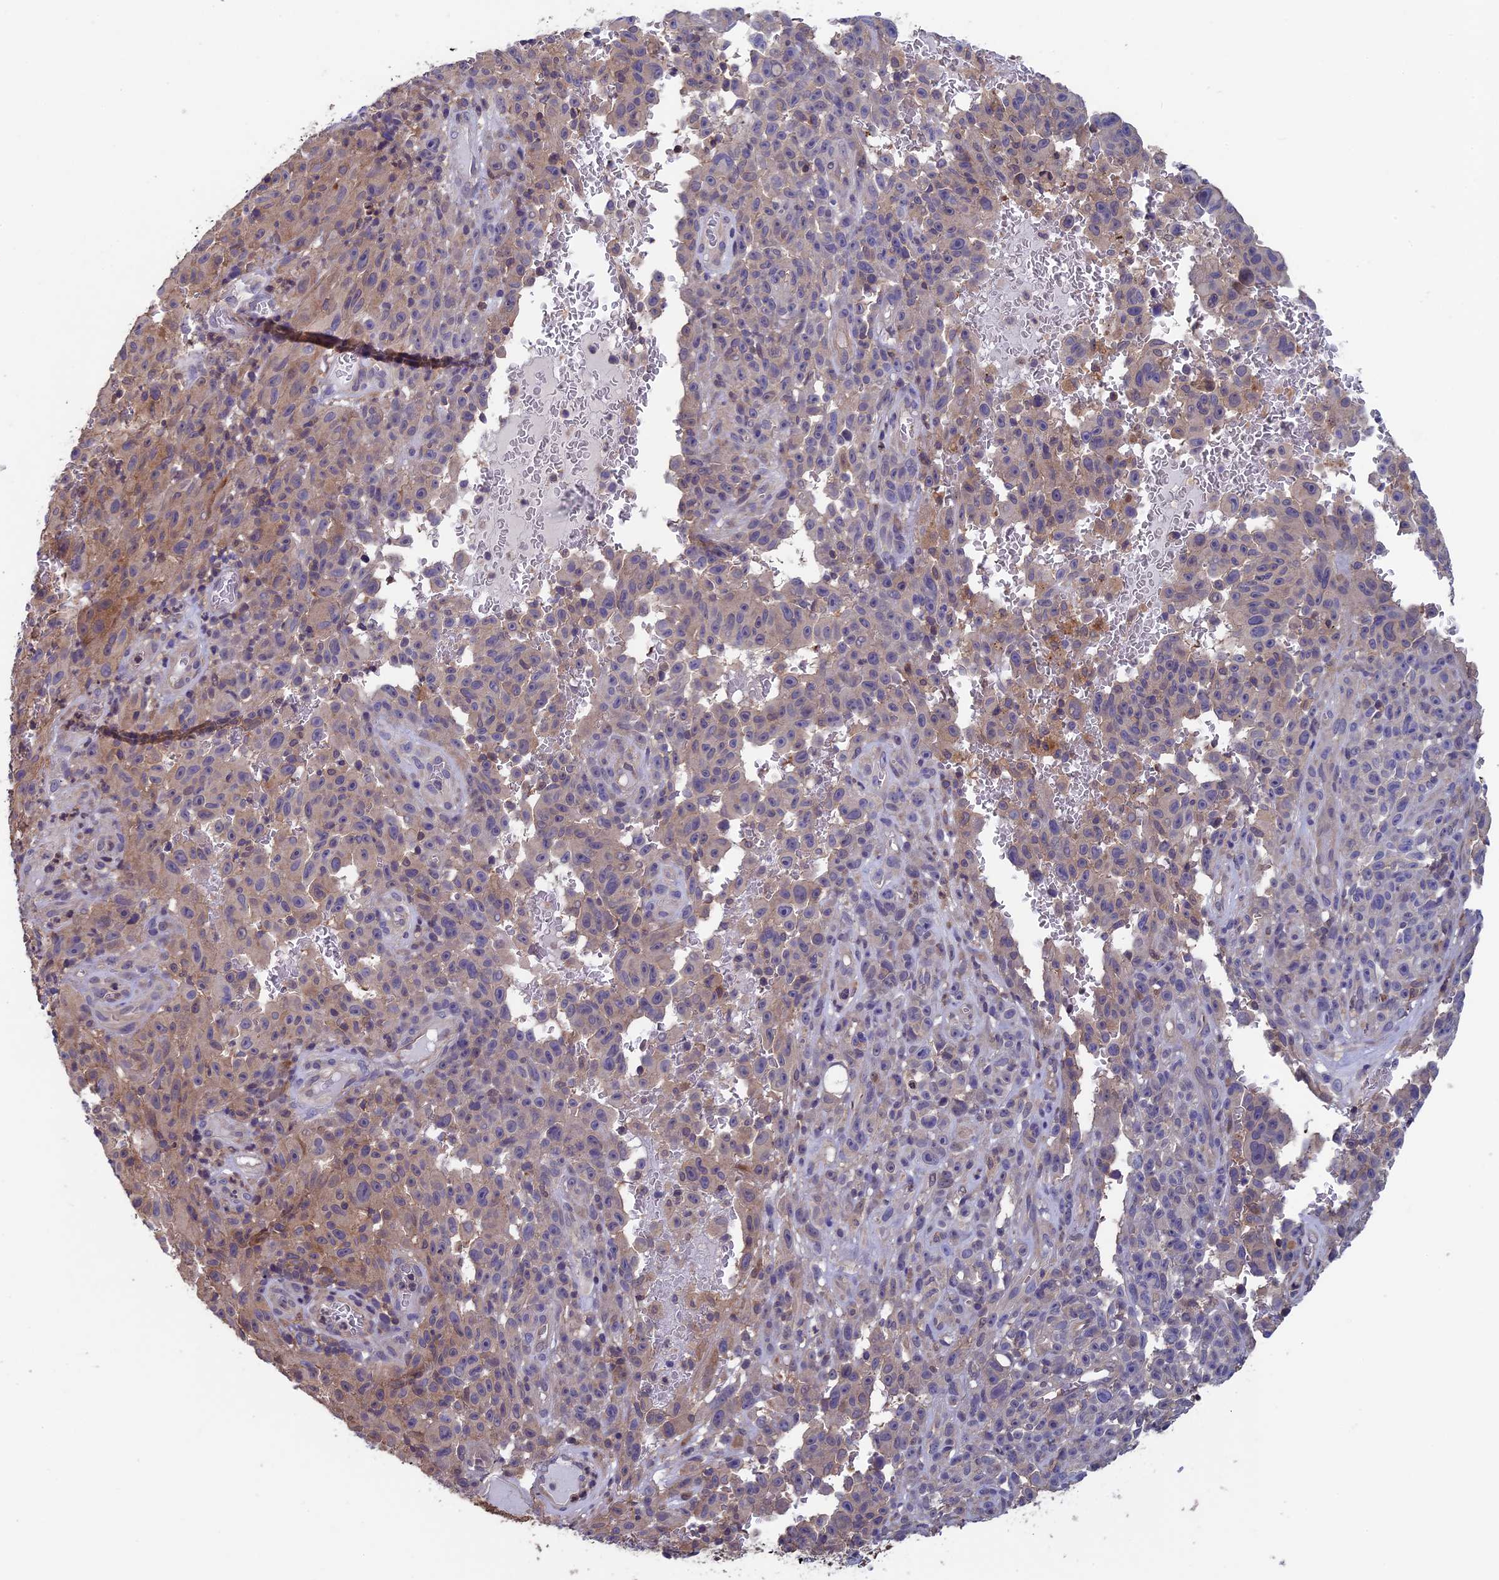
{"staining": {"intensity": "weak", "quantity": "<25%", "location": "cytoplasmic/membranous"}, "tissue": "melanoma", "cell_type": "Tumor cells", "image_type": "cancer", "snomed": [{"axis": "morphology", "description": "Malignant melanoma, NOS"}, {"axis": "topography", "description": "Skin"}], "caption": "This is an immunohistochemistry (IHC) micrograph of melanoma. There is no expression in tumor cells.", "gene": "LCMT1", "patient": {"sex": "female", "age": 82}}